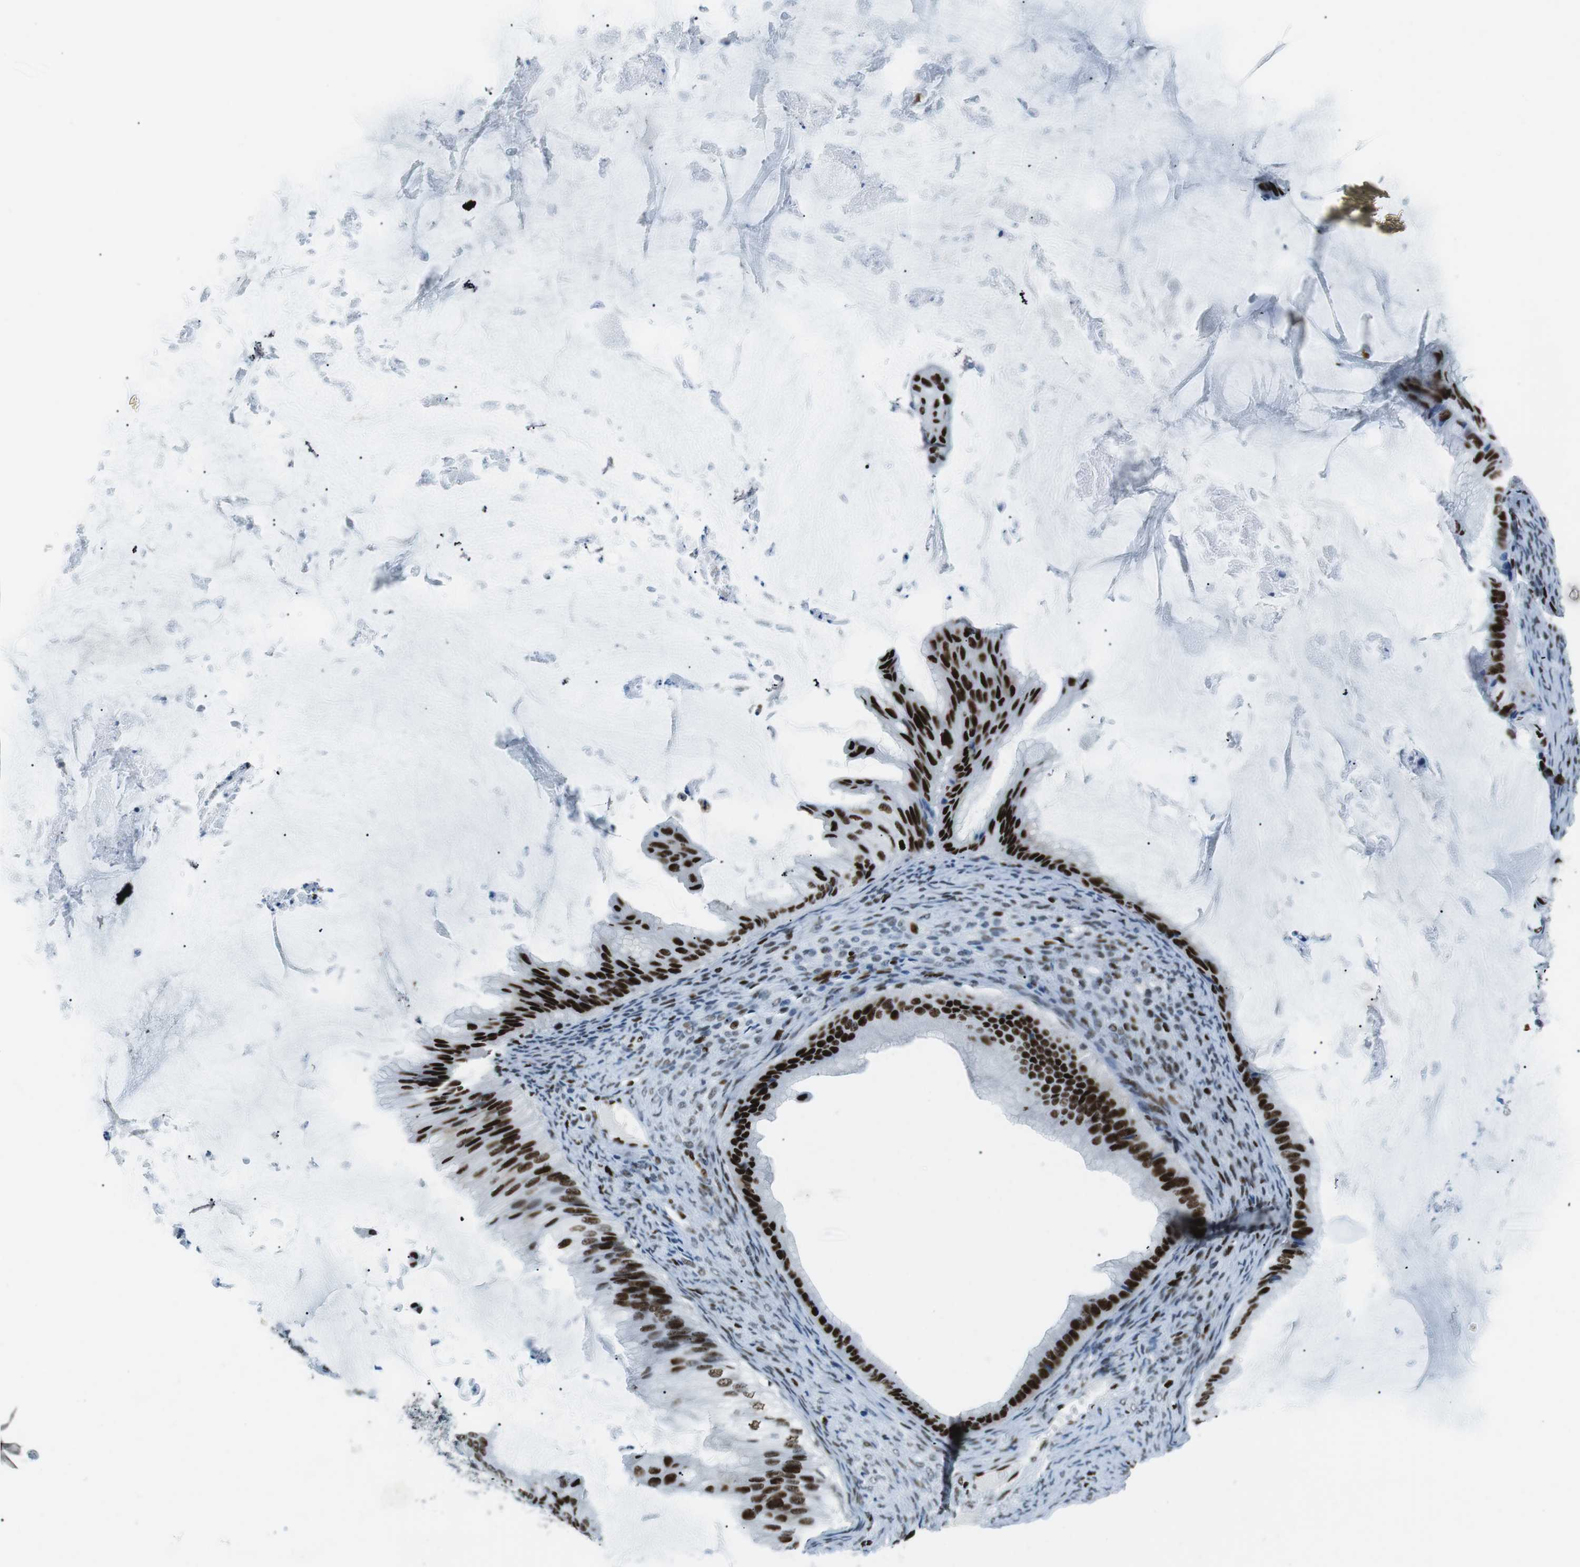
{"staining": {"intensity": "strong", "quantity": "25%-75%", "location": "nuclear"}, "tissue": "ovarian cancer", "cell_type": "Tumor cells", "image_type": "cancer", "snomed": [{"axis": "morphology", "description": "Cystadenocarcinoma, mucinous, NOS"}, {"axis": "topography", "description": "Ovary"}], "caption": "Protein analysis of ovarian cancer (mucinous cystadenocarcinoma) tissue exhibits strong nuclear positivity in approximately 25%-75% of tumor cells. (DAB IHC with brightfield microscopy, high magnification).", "gene": "PML", "patient": {"sex": "female", "age": 61}}